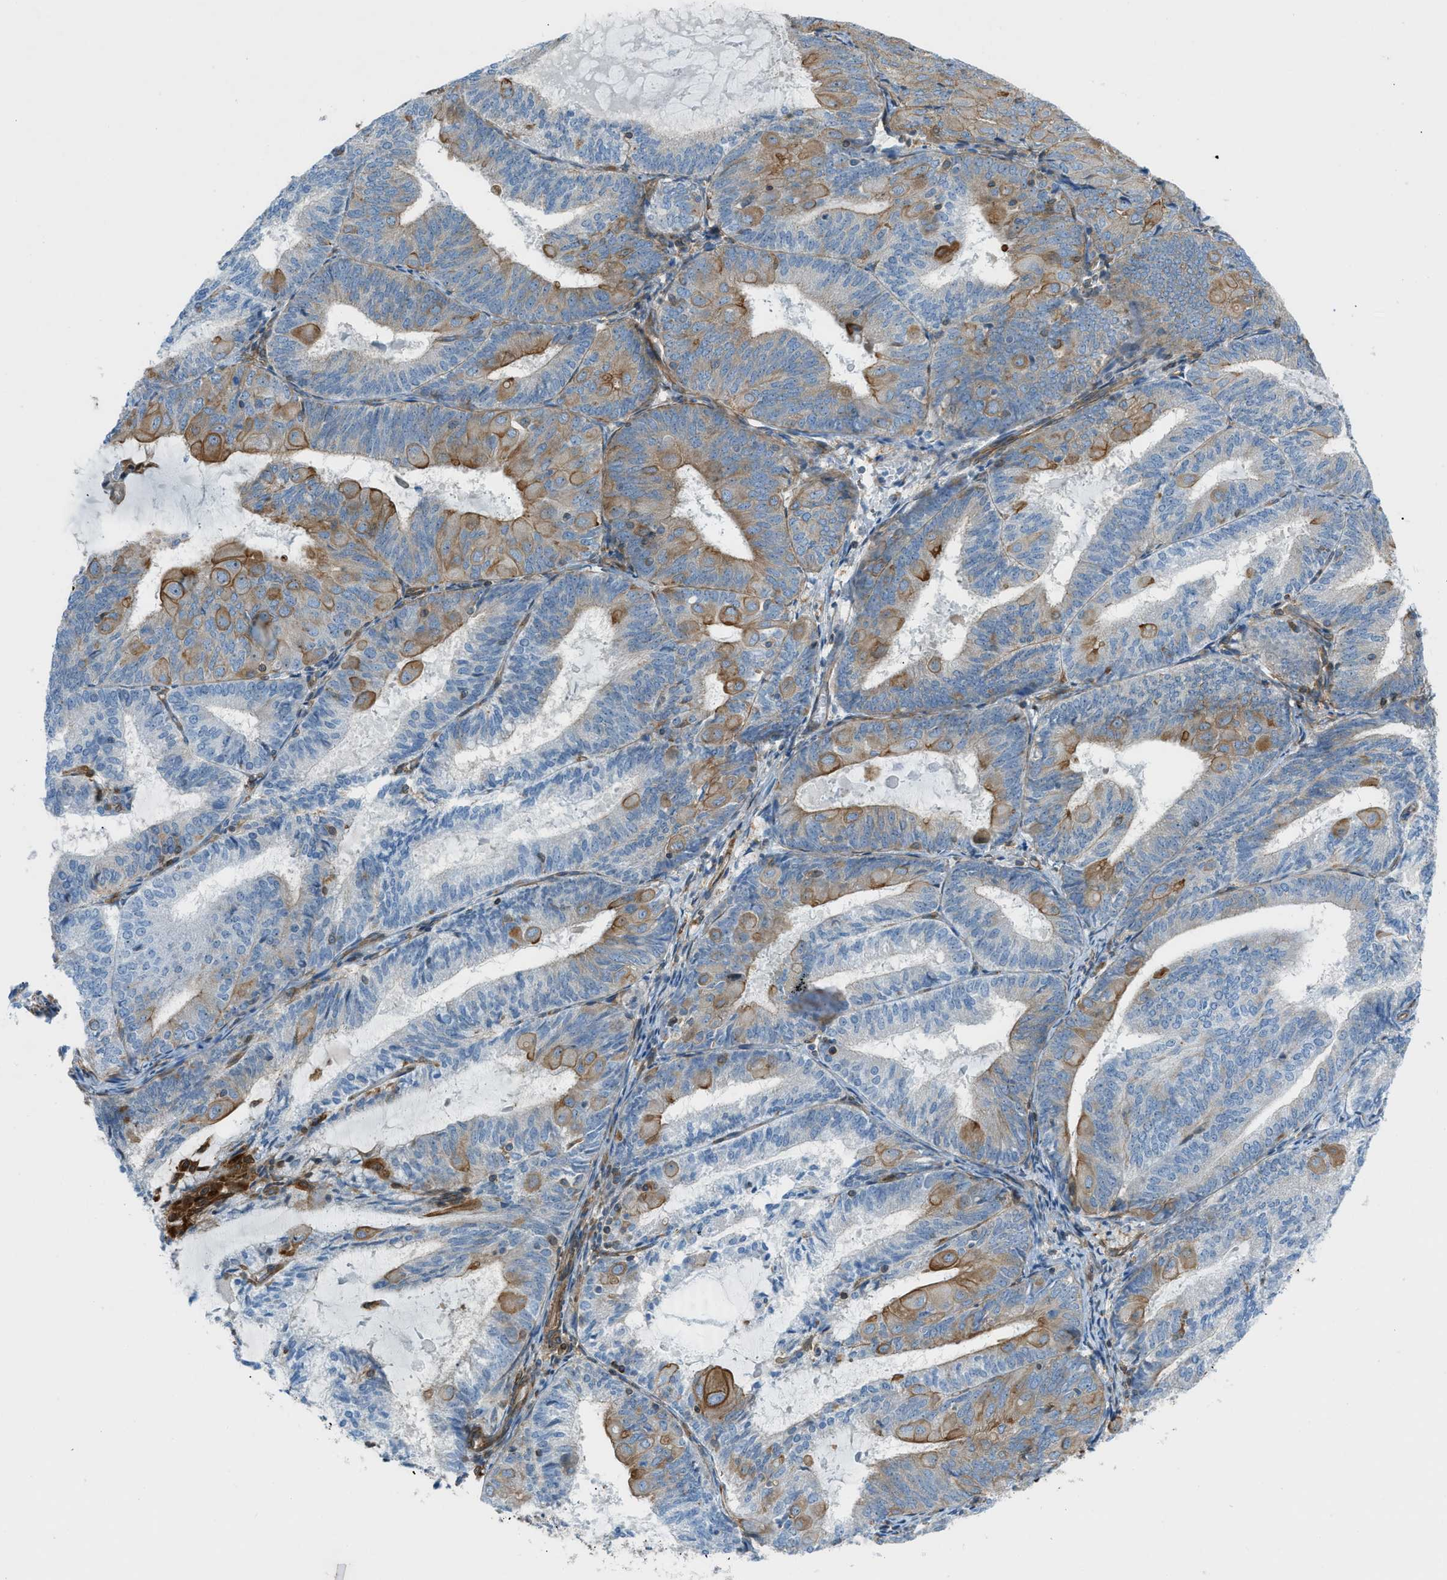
{"staining": {"intensity": "moderate", "quantity": "<25%", "location": "cytoplasmic/membranous"}, "tissue": "endometrial cancer", "cell_type": "Tumor cells", "image_type": "cancer", "snomed": [{"axis": "morphology", "description": "Adenocarcinoma, NOS"}, {"axis": "topography", "description": "Endometrium"}], "caption": "An immunohistochemistry (IHC) histopathology image of tumor tissue is shown. Protein staining in brown highlights moderate cytoplasmic/membranous positivity in adenocarcinoma (endometrial) within tumor cells.", "gene": "DMAC1", "patient": {"sex": "female", "age": 81}}